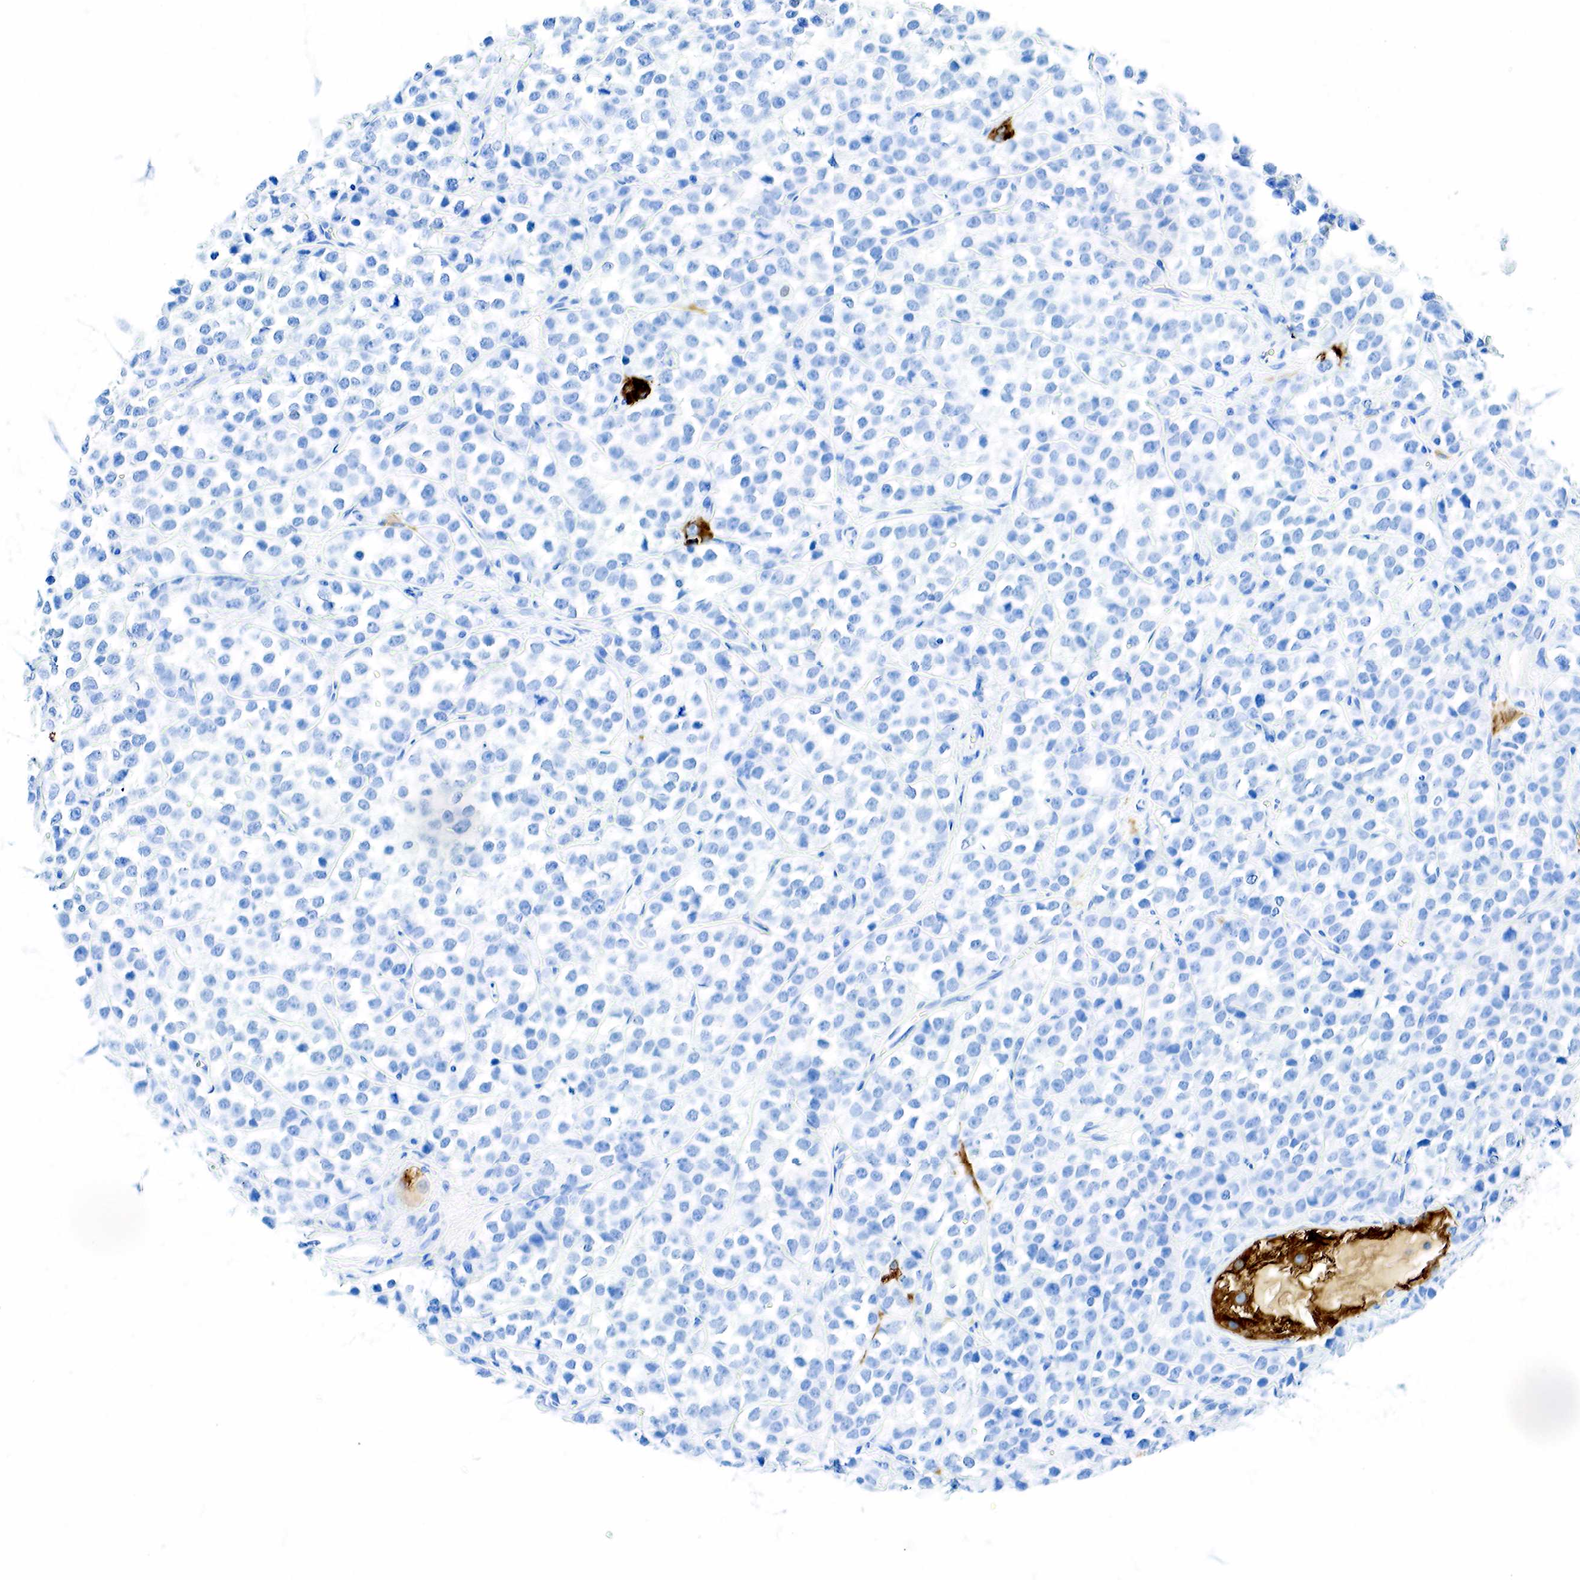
{"staining": {"intensity": "negative", "quantity": "none", "location": "none"}, "tissue": "testis cancer", "cell_type": "Tumor cells", "image_type": "cancer", "snomed": [{"axis": "morphology", "description": "Seminoma, NOS"}, {"axis": "topography", "description": "Testis"}], "caption": "Tumor cells are negative for brown protein staining in testis cancer. The staining was performed using DAB to visualize the protein expression in brown, while the nuclei were stained in blue with hematoxylin (Magnification: 20x).", "gene": "INHA", "patient": {"sex": "male", "age": 25}}